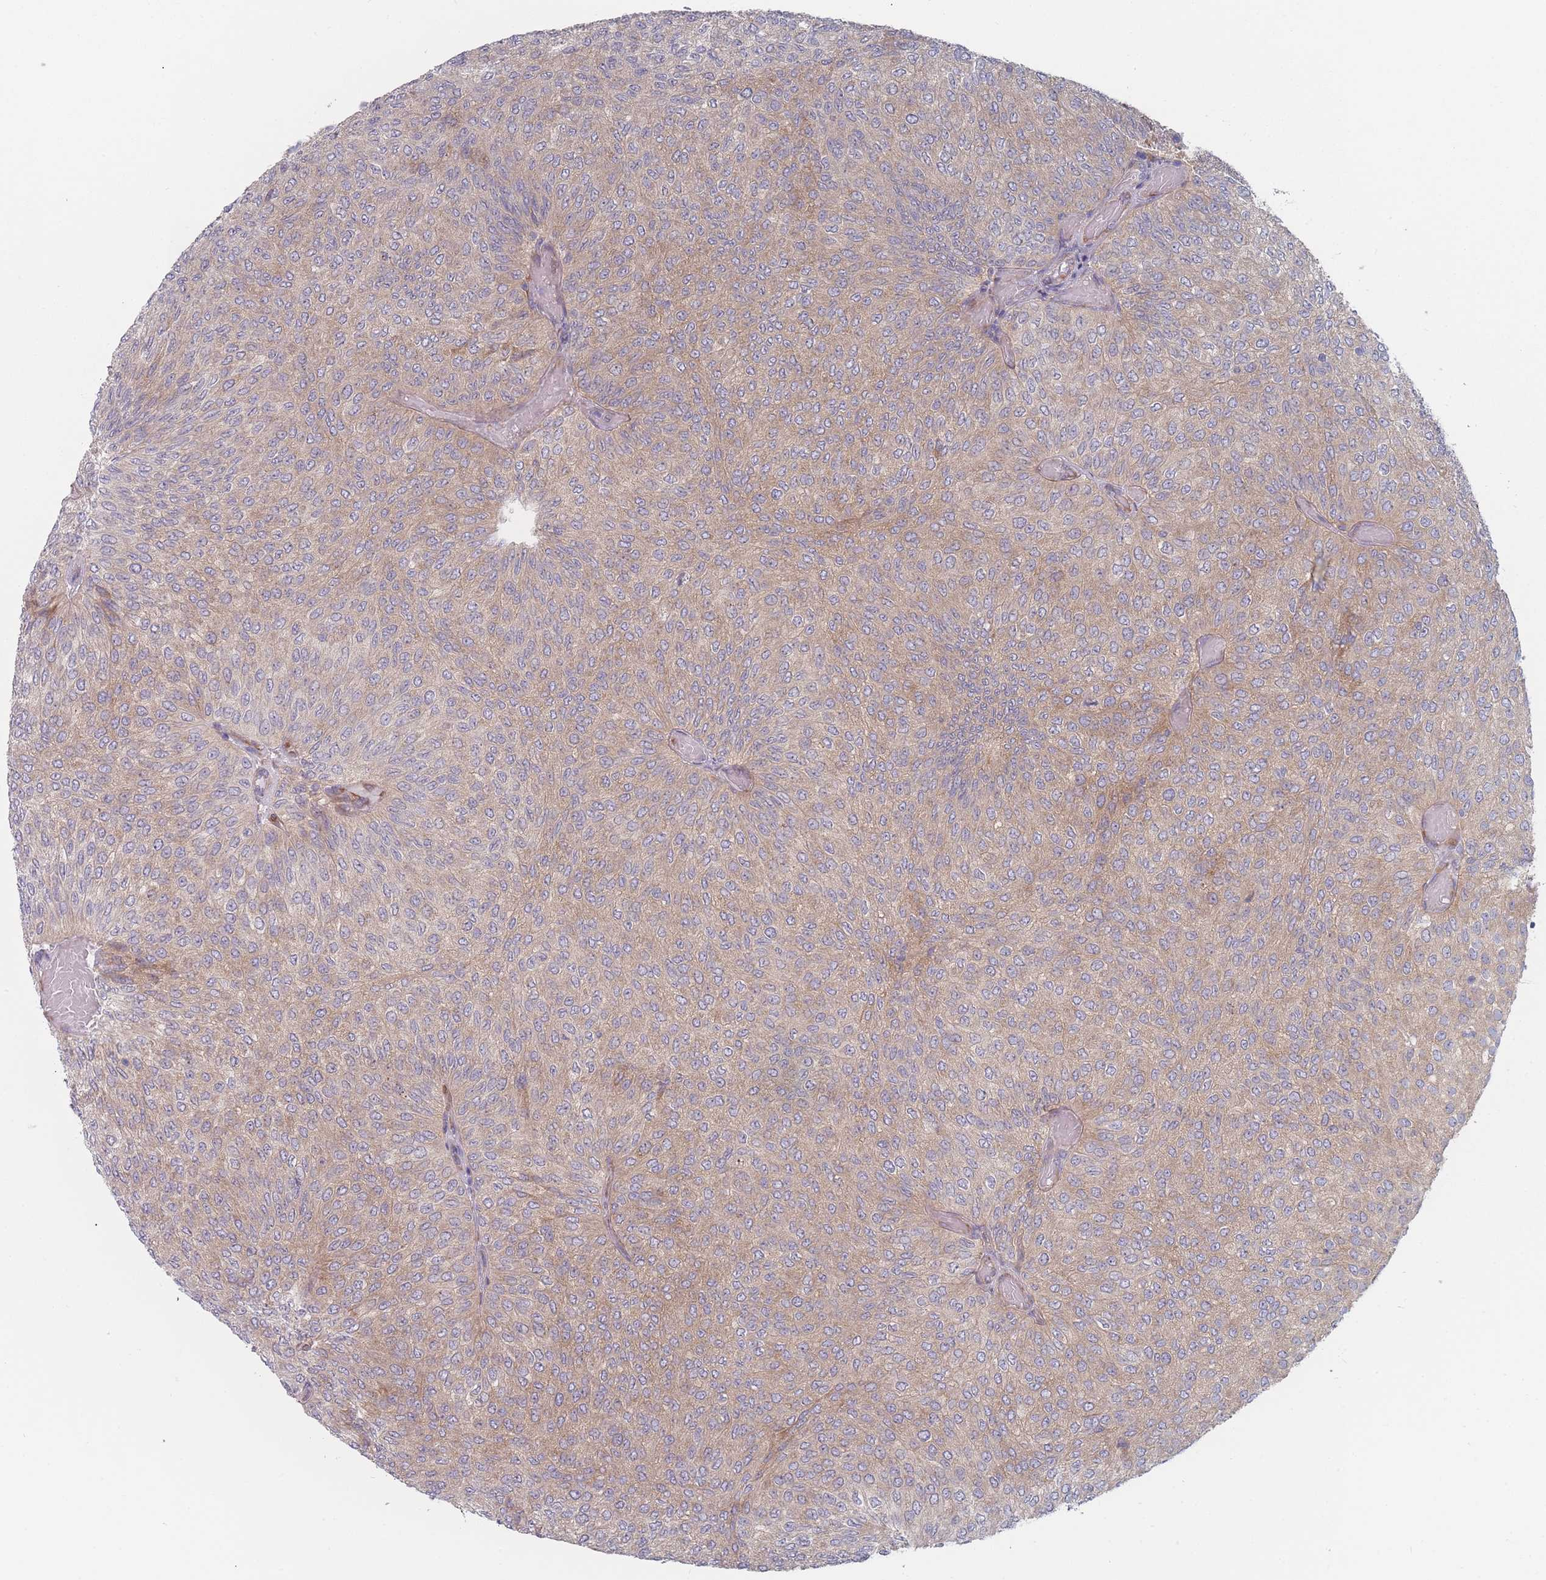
{"staining": {"intensity": "weak", "quantity": "25%-75%", "location": "cytoplasmic/membranous"}, "tissue": "urothelial cancer", "cell_type": "Tumor cells", "image_type": "cancer", "snomed": [{"axis": "morphology", "description": "Urothelial carcinoma, Low grade"}, {"axis": "topography", "description": "Urinary bladder"}], "caption": "The immunohistochemical stain labels weak cytoplasmic/membranous positivity in tumor cells of urothelial cancer tissue.", "gene": "CACNG5", "patient": {"sex": "male", "age": 78}}